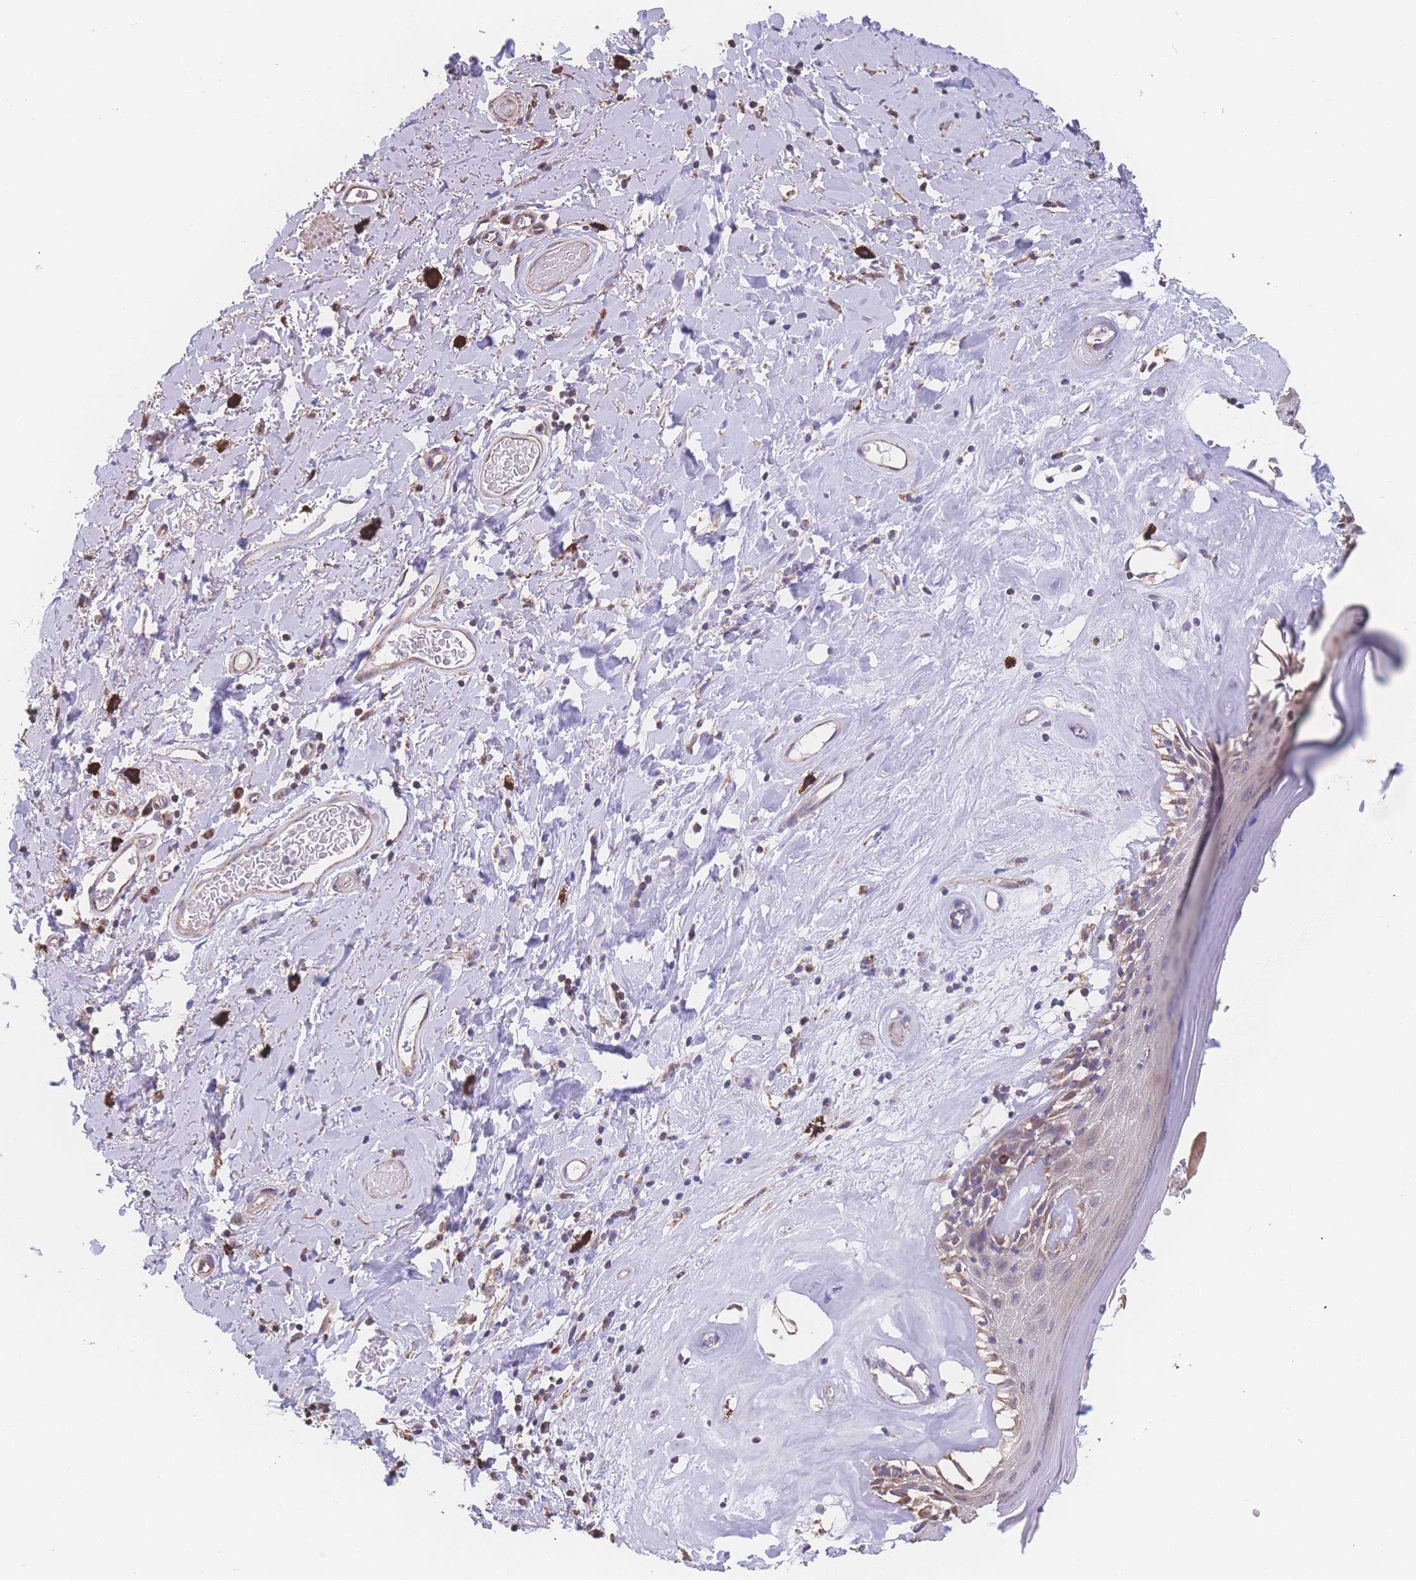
{"staining": {"intensity": "moderate", "quantity": "25%-75%", "location": "cytoplasmic/membranous"}, "tissue": "skin", "cell_type": "Epidermal cells", "image_type": "normal", "snomed": [{"axis": "morphology", "description": "Normal tissue, NOS"}, {"axis": "morphology", "description": "Inflammation, NOS"}, {"axis": "topography", "description": "Vulva"}], "caption": "This is a photomicrograph of immunohistochemistry (IHC) staining of normal skin, which shows moderate expression in the cytoplasmic/membranous of epidermal cells.", "gene": "SGSM3", "patient": {"sex": "female", "age": 86}}